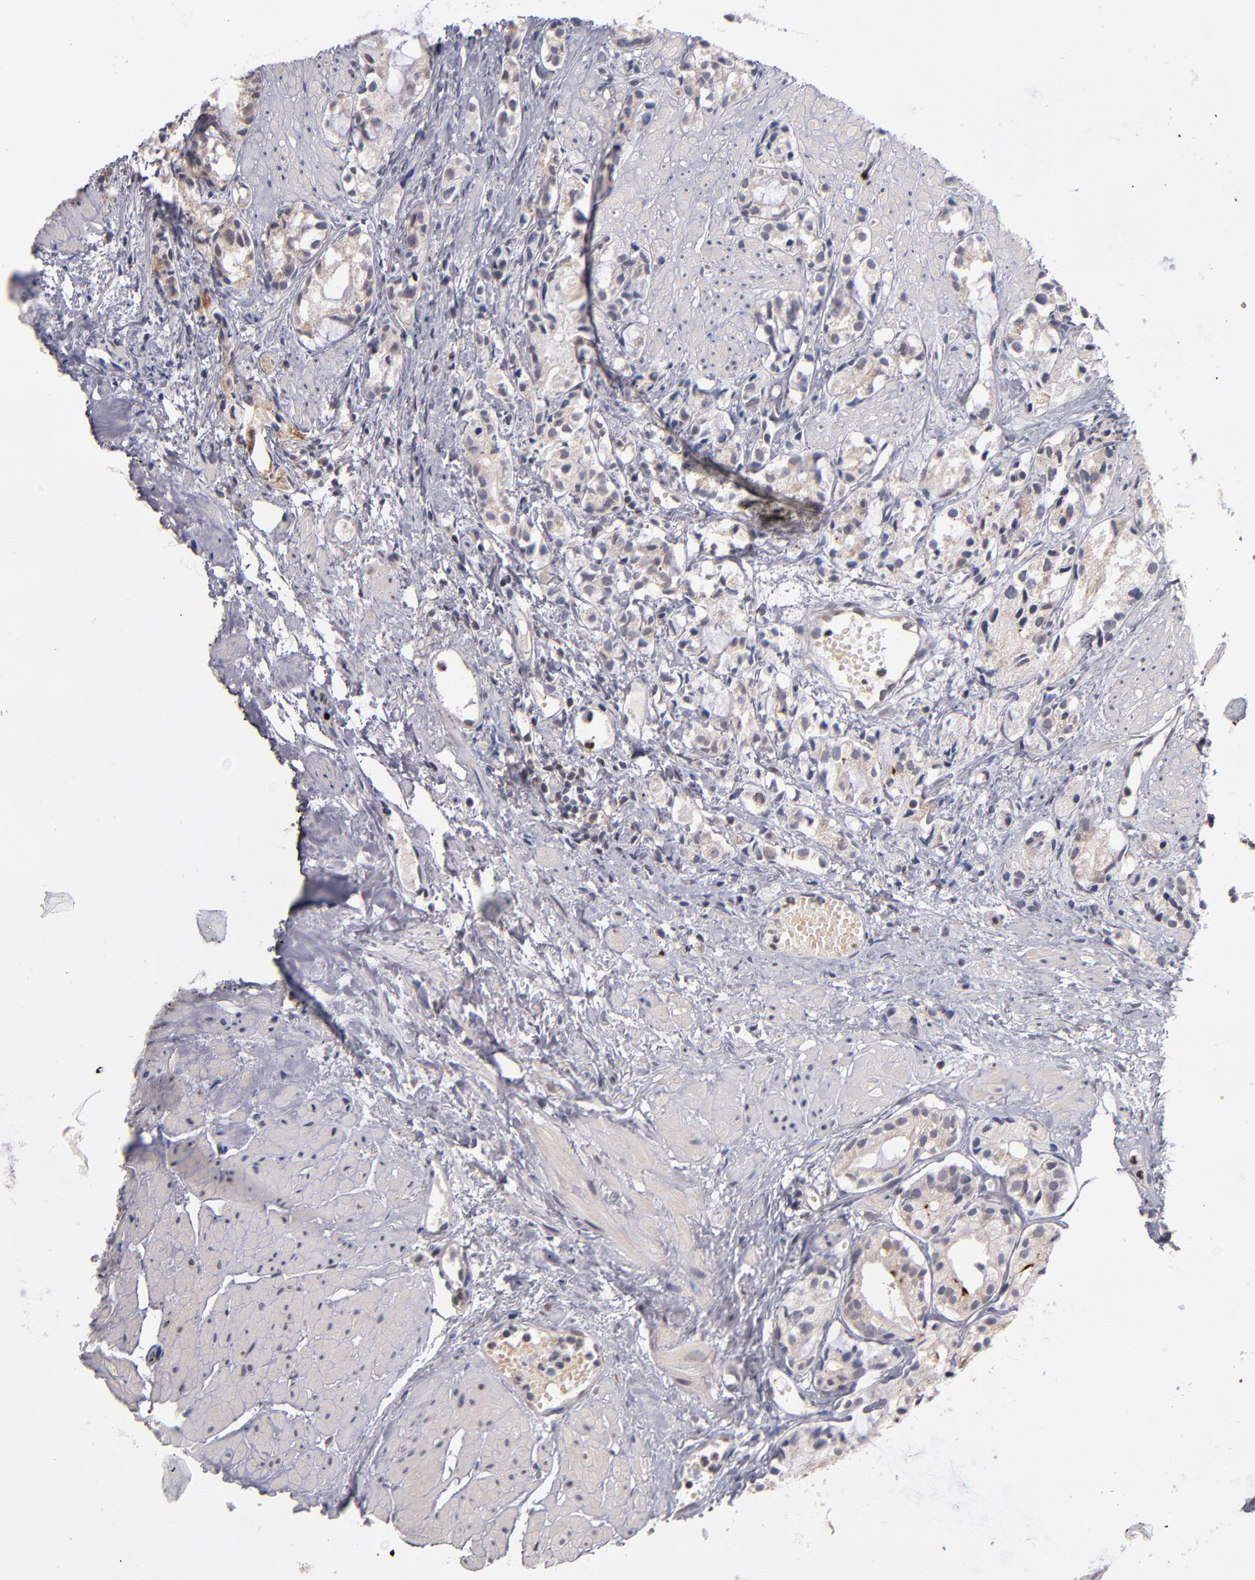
{"staining": {"intensity": "weak", "quantity": ">75%", "location": "cytoplasmic/membranous"}, "tissue": "prostate cancer", "cell_type": "Tumor cells", "image_type": "cancer", "snomed": [{"axis": "morphology", "description": "Adenocarcinoma, High grade"}, {"axis": "topography", "description": "Prostate"}], "caption": "This micrograph shows immunohistochemistry (IHC) staining of human prostate high-grade adenocarcinoma, with low weak cytoplasmic/membranous expression in about >75% of tumor cells.", "gene": "ODF2", "patient": {"sex": "male", "age": 85}}